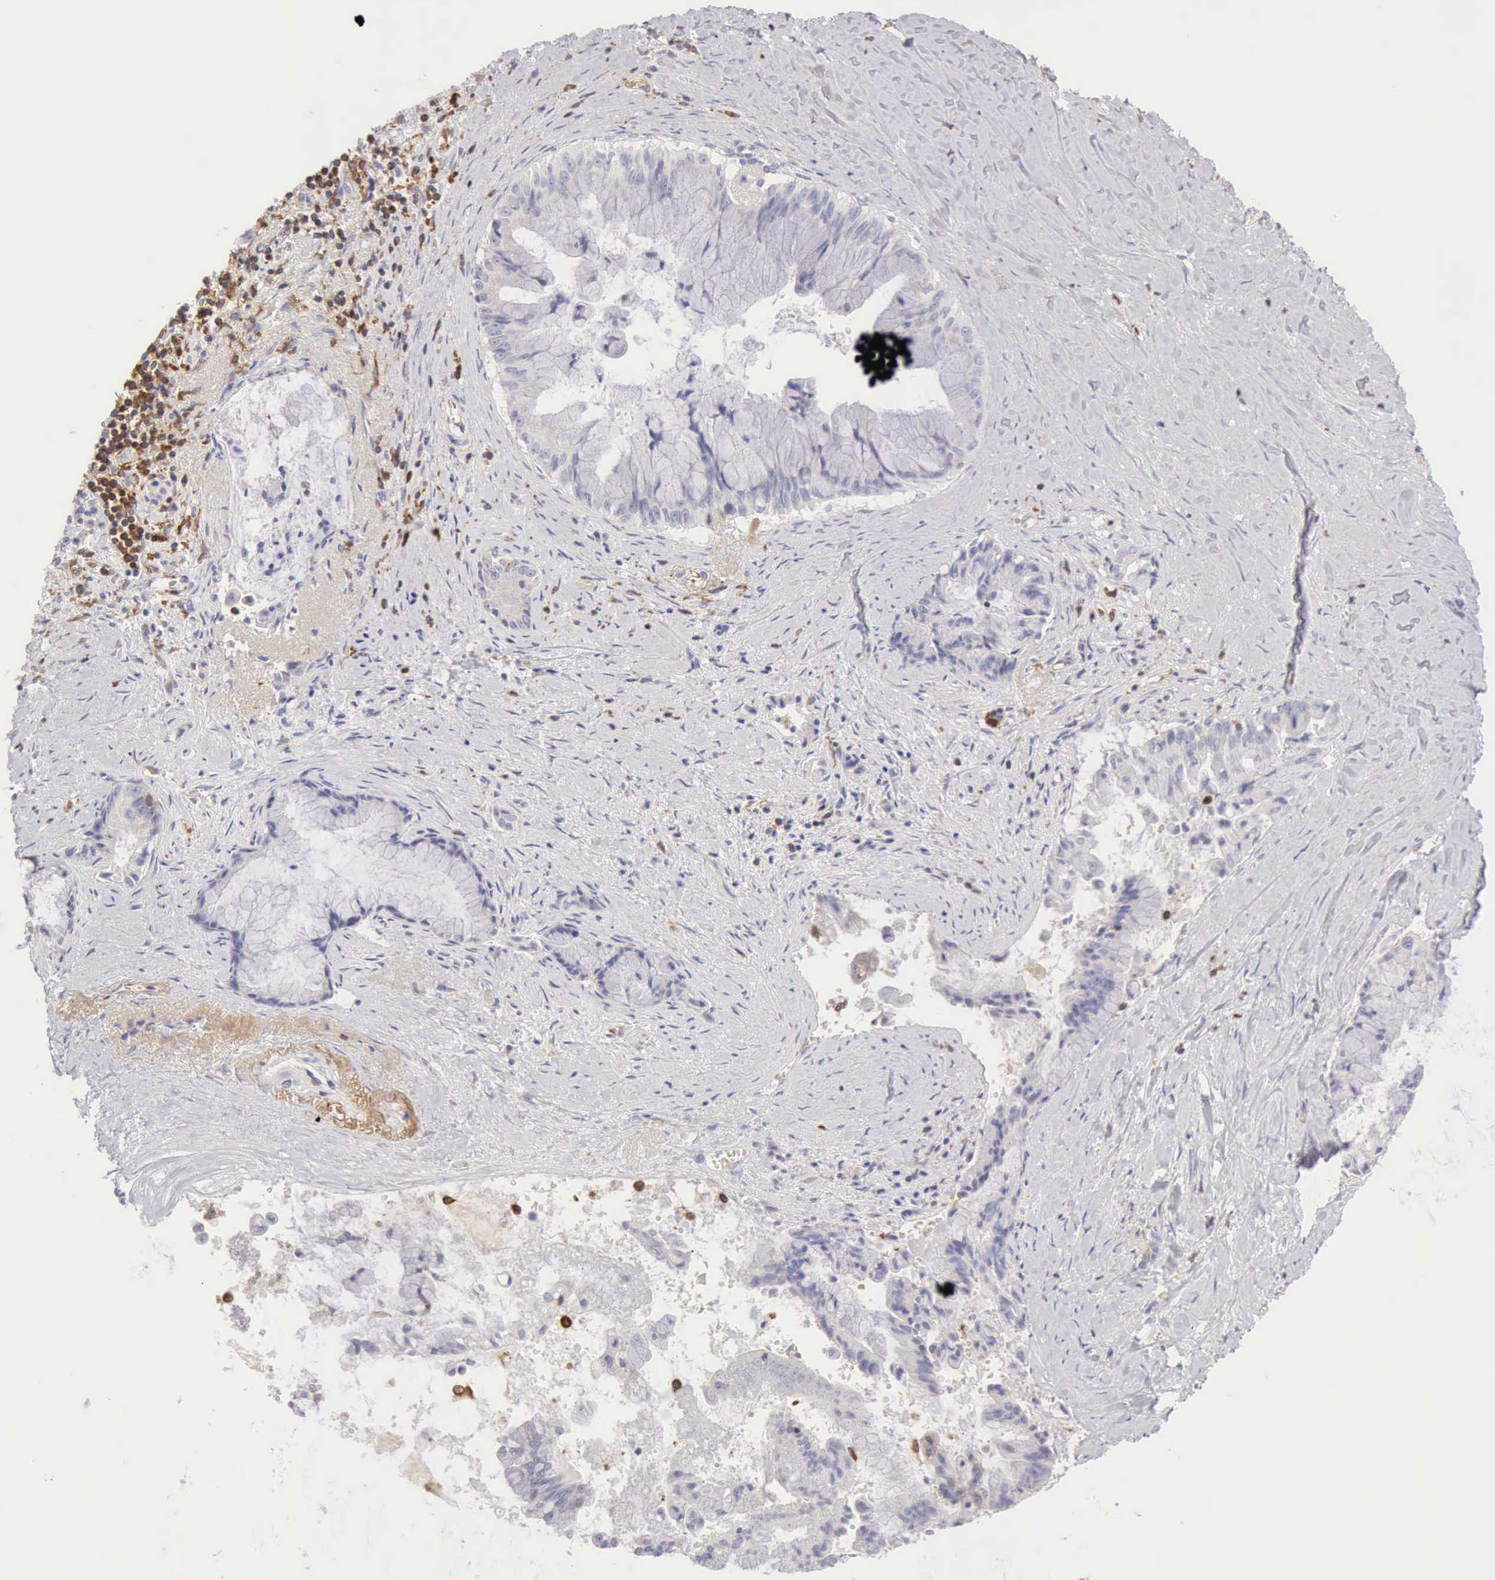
{"staining": {"intensity": "negative", "quantity": "none", "location": "none"}, "tissue": "pancreatic cancer", "cell_type": "Tumor cells", "image_type": "cancer", "snomed": [{"axis": "morphology", "description": "Adenocarcinoma, NOS"}, {"axis": "topography", "description": "Pancreas"}], "caption": "There is no significant staining in tumor cells of pancreatic cancer (adenocarcinoma).", "gene": "ARHGAP4", "patient": {"sex": "male", "age": 59}}